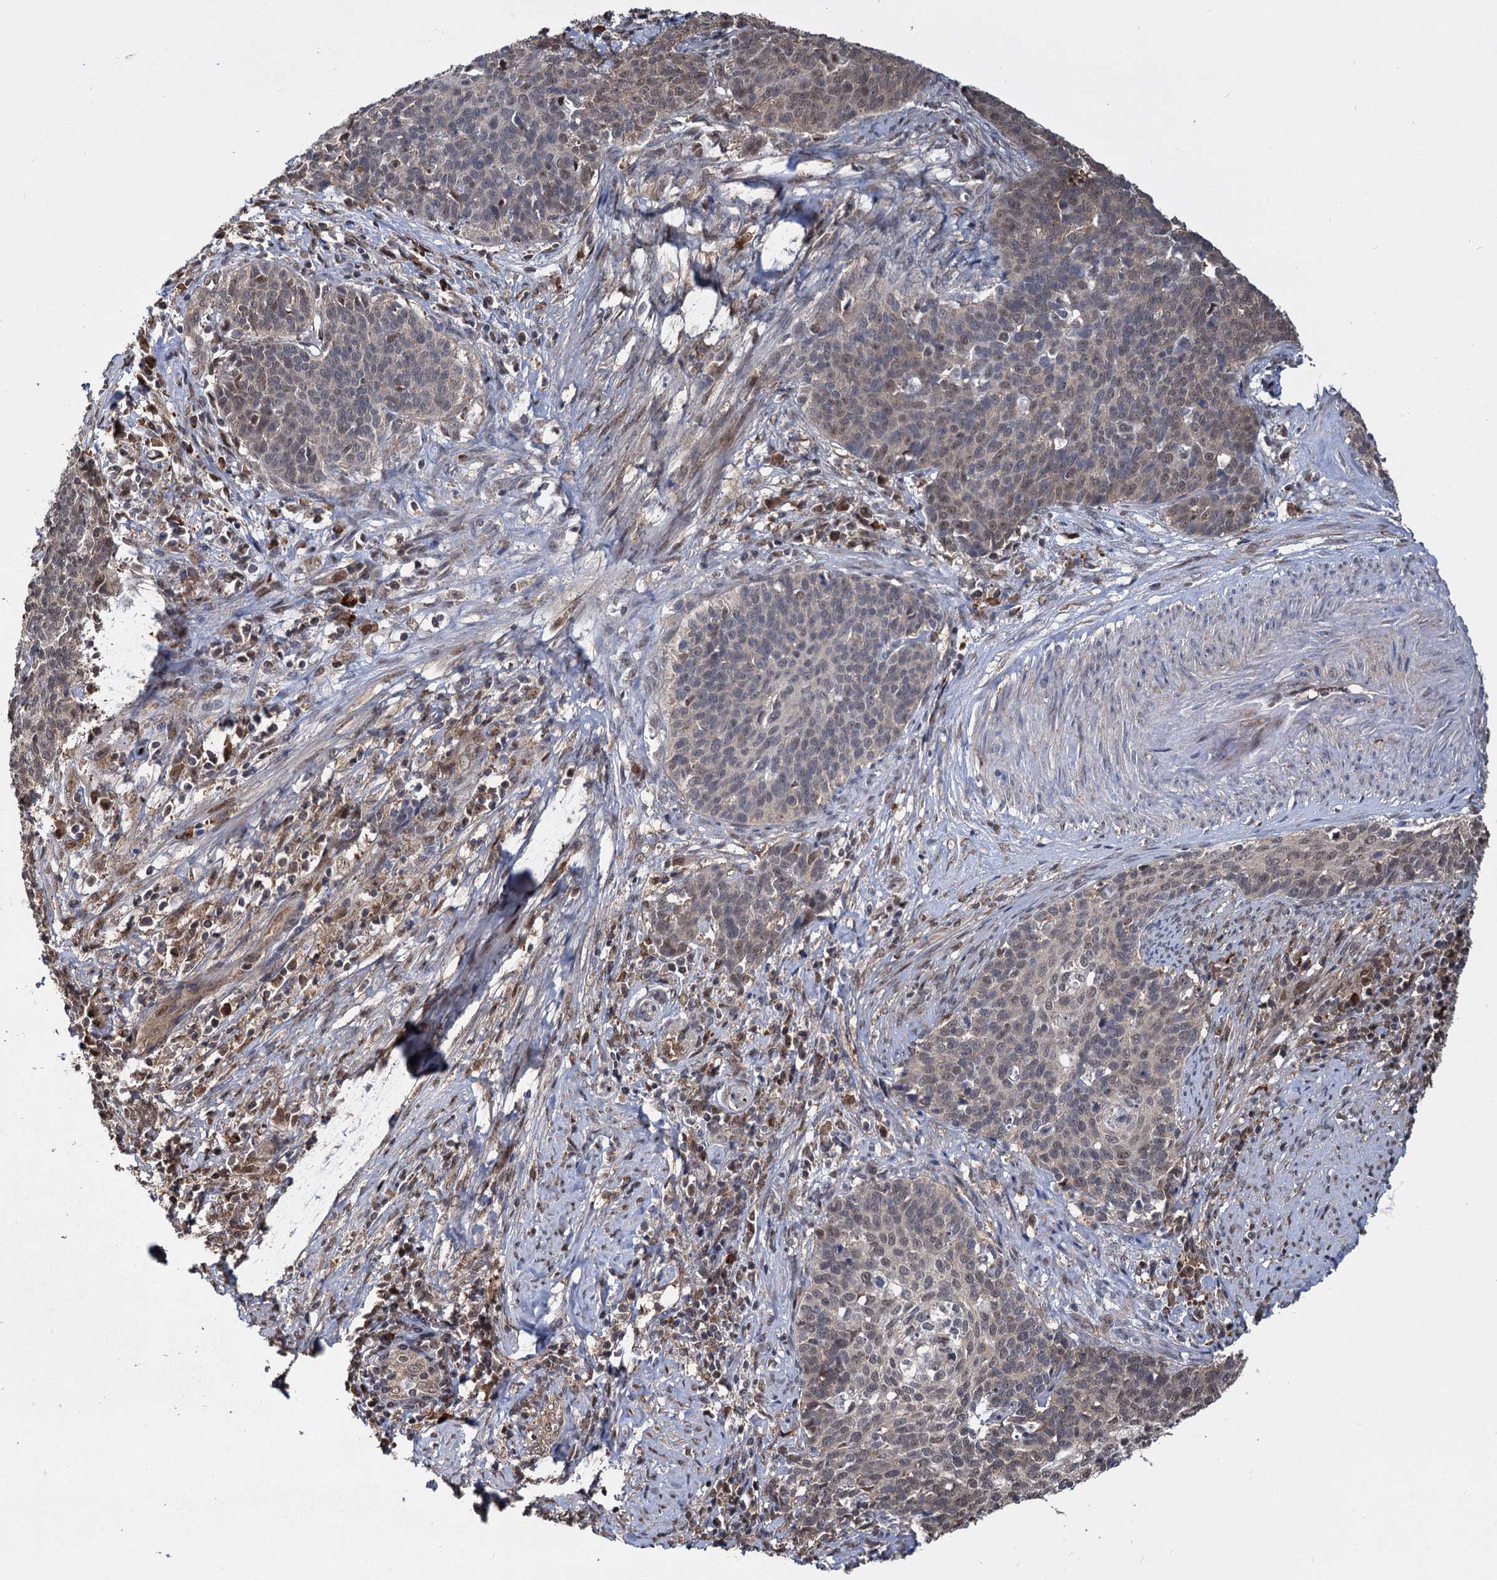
{"staining": {"intensity": "weak", "quantity": "25%-75%", "location": "cytoplasmic/membranous,nuclear"}, "tissue": "cervical cancer", "cell_type": "Tumor cells", "image_type": "cancer", "snomed": [{"axis": "morphology", "description": "Squamous cell carcinoma, NOS"}, {"axis": "topography", "description": "Cervix"}], "caption": "Tumor cells demonstrate low levels of weak cytoplasmic/membranous and nuclear positivity in about 25%-75% of cells in squamous cell carcinoma (cervical).", "gene": "PSMD4", "patient": {"sex": "female", "age": 39}}